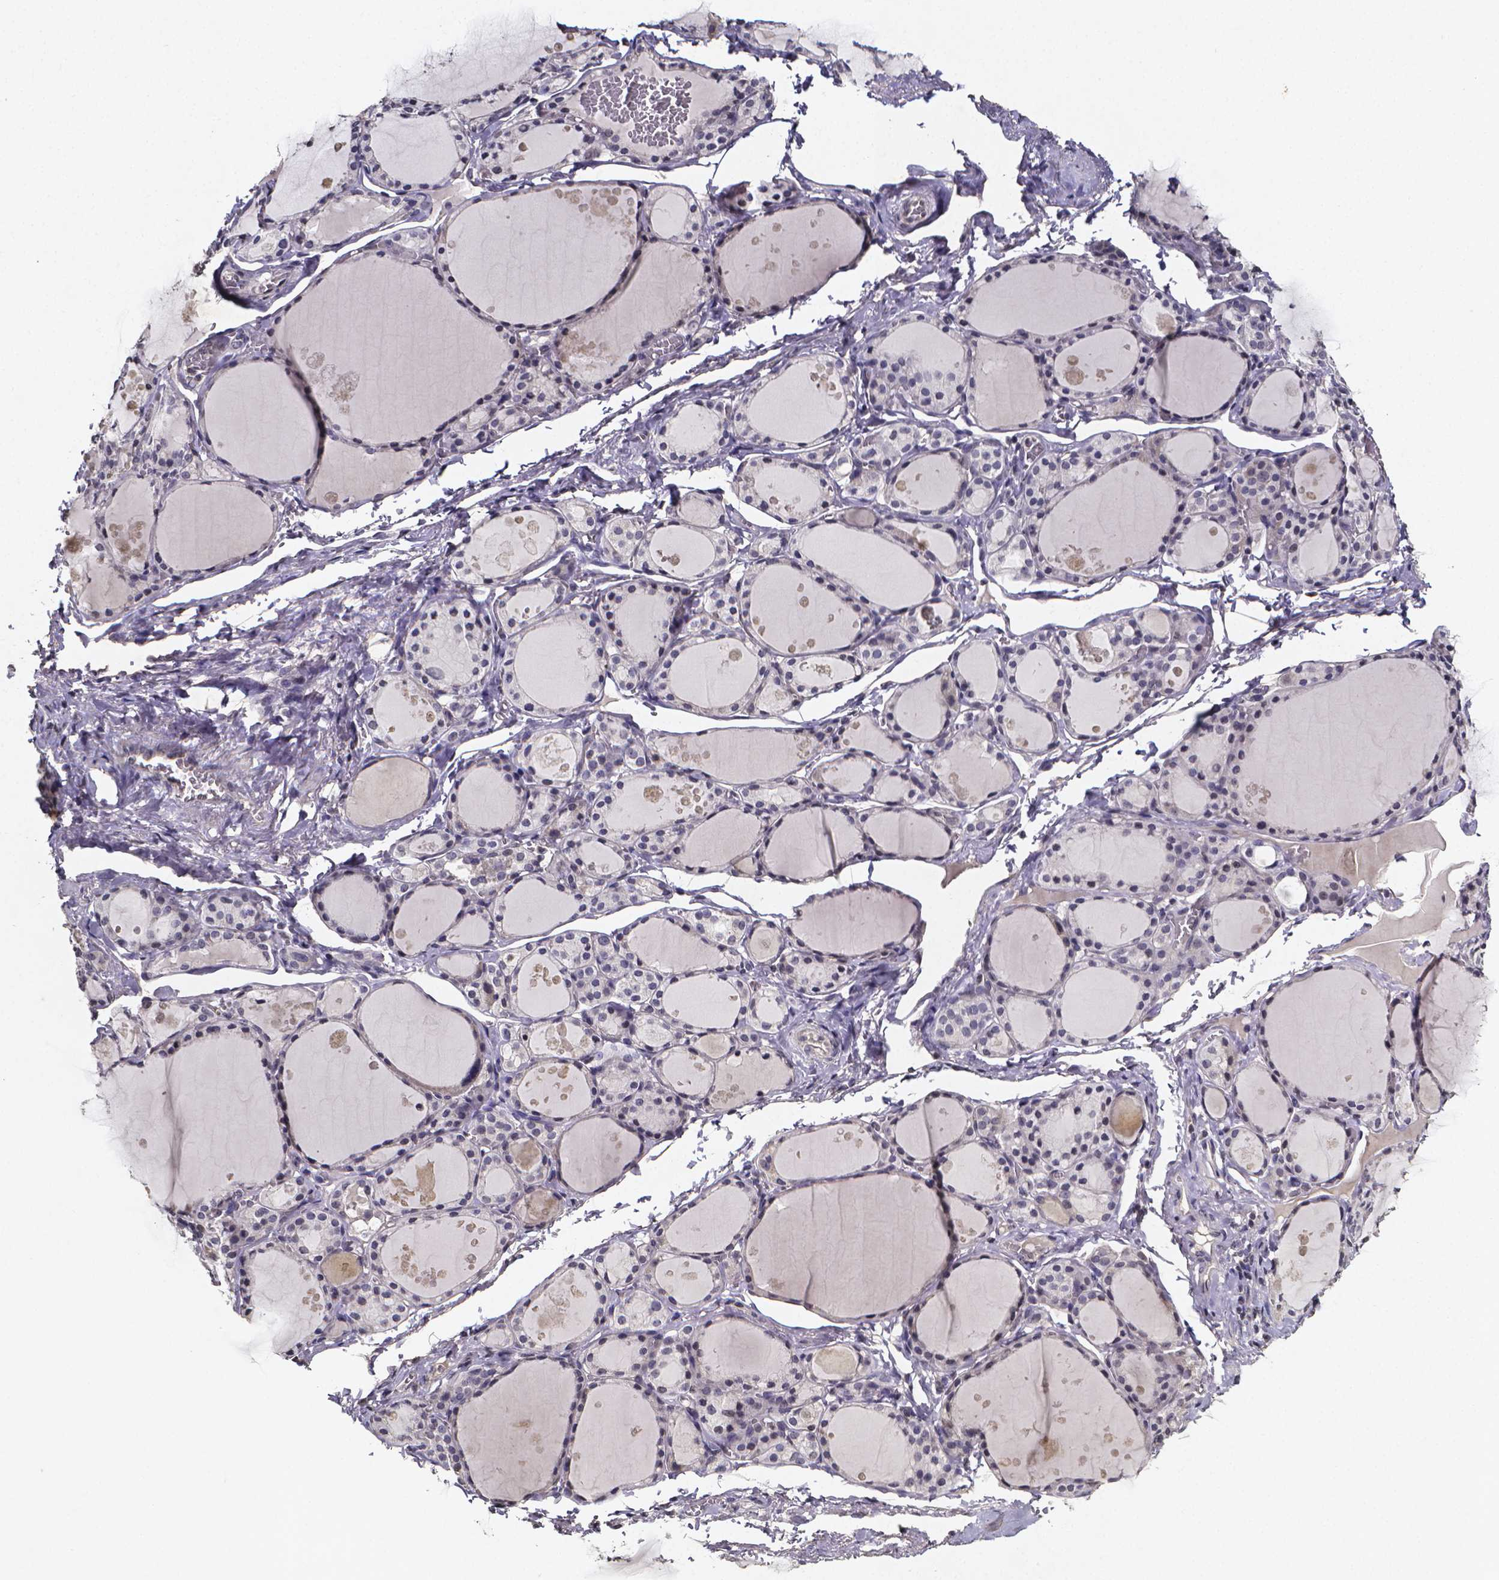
{"staining": {"intensity": "negative", "quantity": "none", "location": "none"}, "tissue": "thyroid gland", "cell_type": "Glandular cells", "image_type": "normal", "snomed": [{"axis": "morphology", "description": "Normal tissue, NOS"}, {"axis": "topography", "description": "Thyroid gland"}], "caption": "The photomicrograph shows no significant expression in glandular cells of thyroid gland.", "gene": "TP73", "patient": {"sex": "male", "age": 68}}